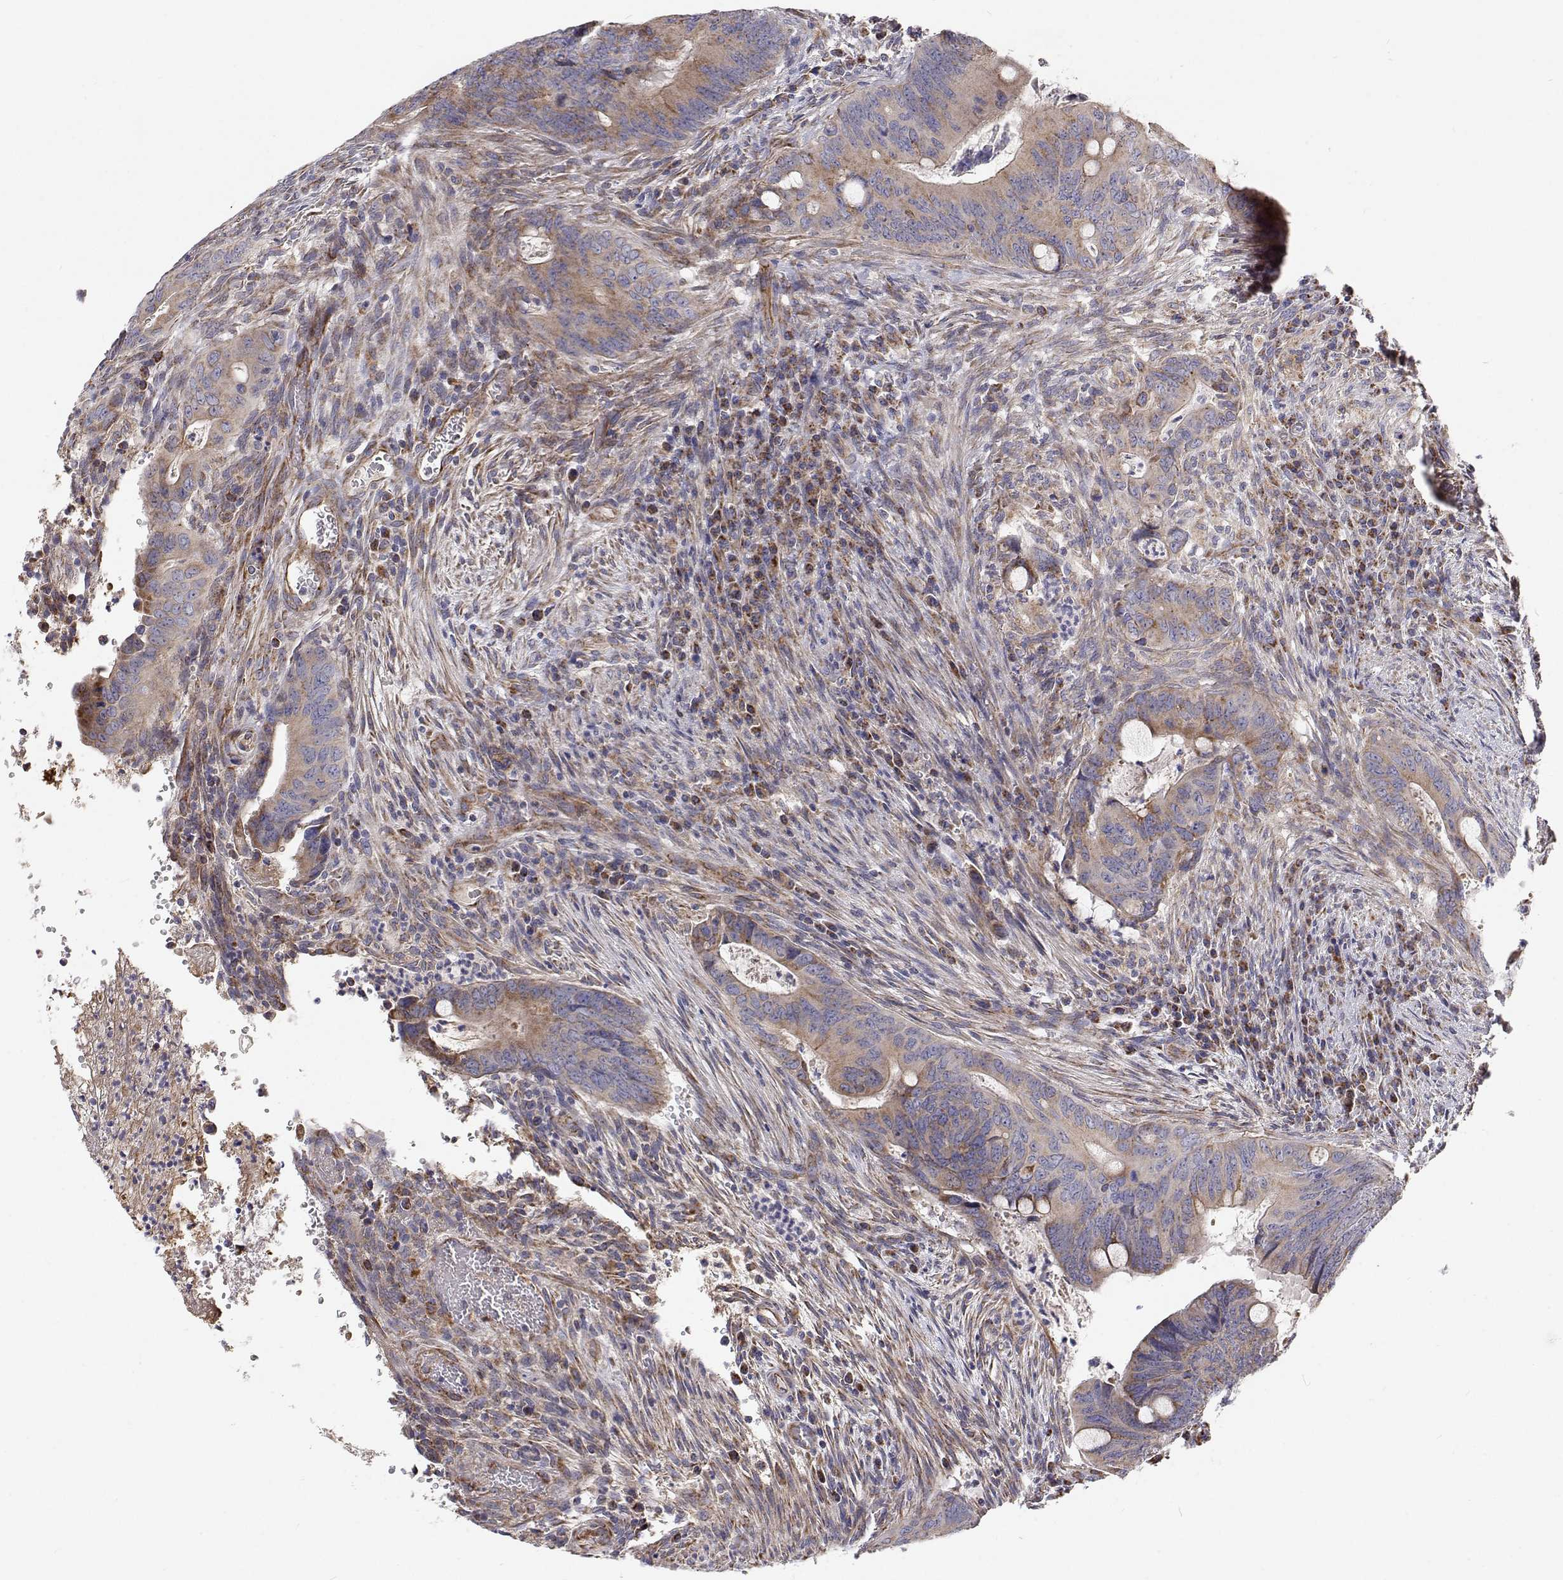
{"staining": {"intensity": "weak", "quantity": ">75%", "location": "cytoplasmic/membranous"}, "tissue": "colorectal cancer", "cell_type": "Tumor cells", "image_type": "cancer", "snomed": [{"axis": "morphology", "description": "Adenocarcinoma, NOS"}, {"axis": "topography", "description": "Colon"}], "caption": "High-magnification brightfield microscopy of colorectal cancer (adenocarcinoma) stained with DAB (brown) and counterstained with hematoxylin (blue). tumor cells exhibit weak cytoplasmic/membranous expression is identified in approximately>75% of cells.", "gene": "SPICE1", "patient": {"sex": "female", "age": 74}}